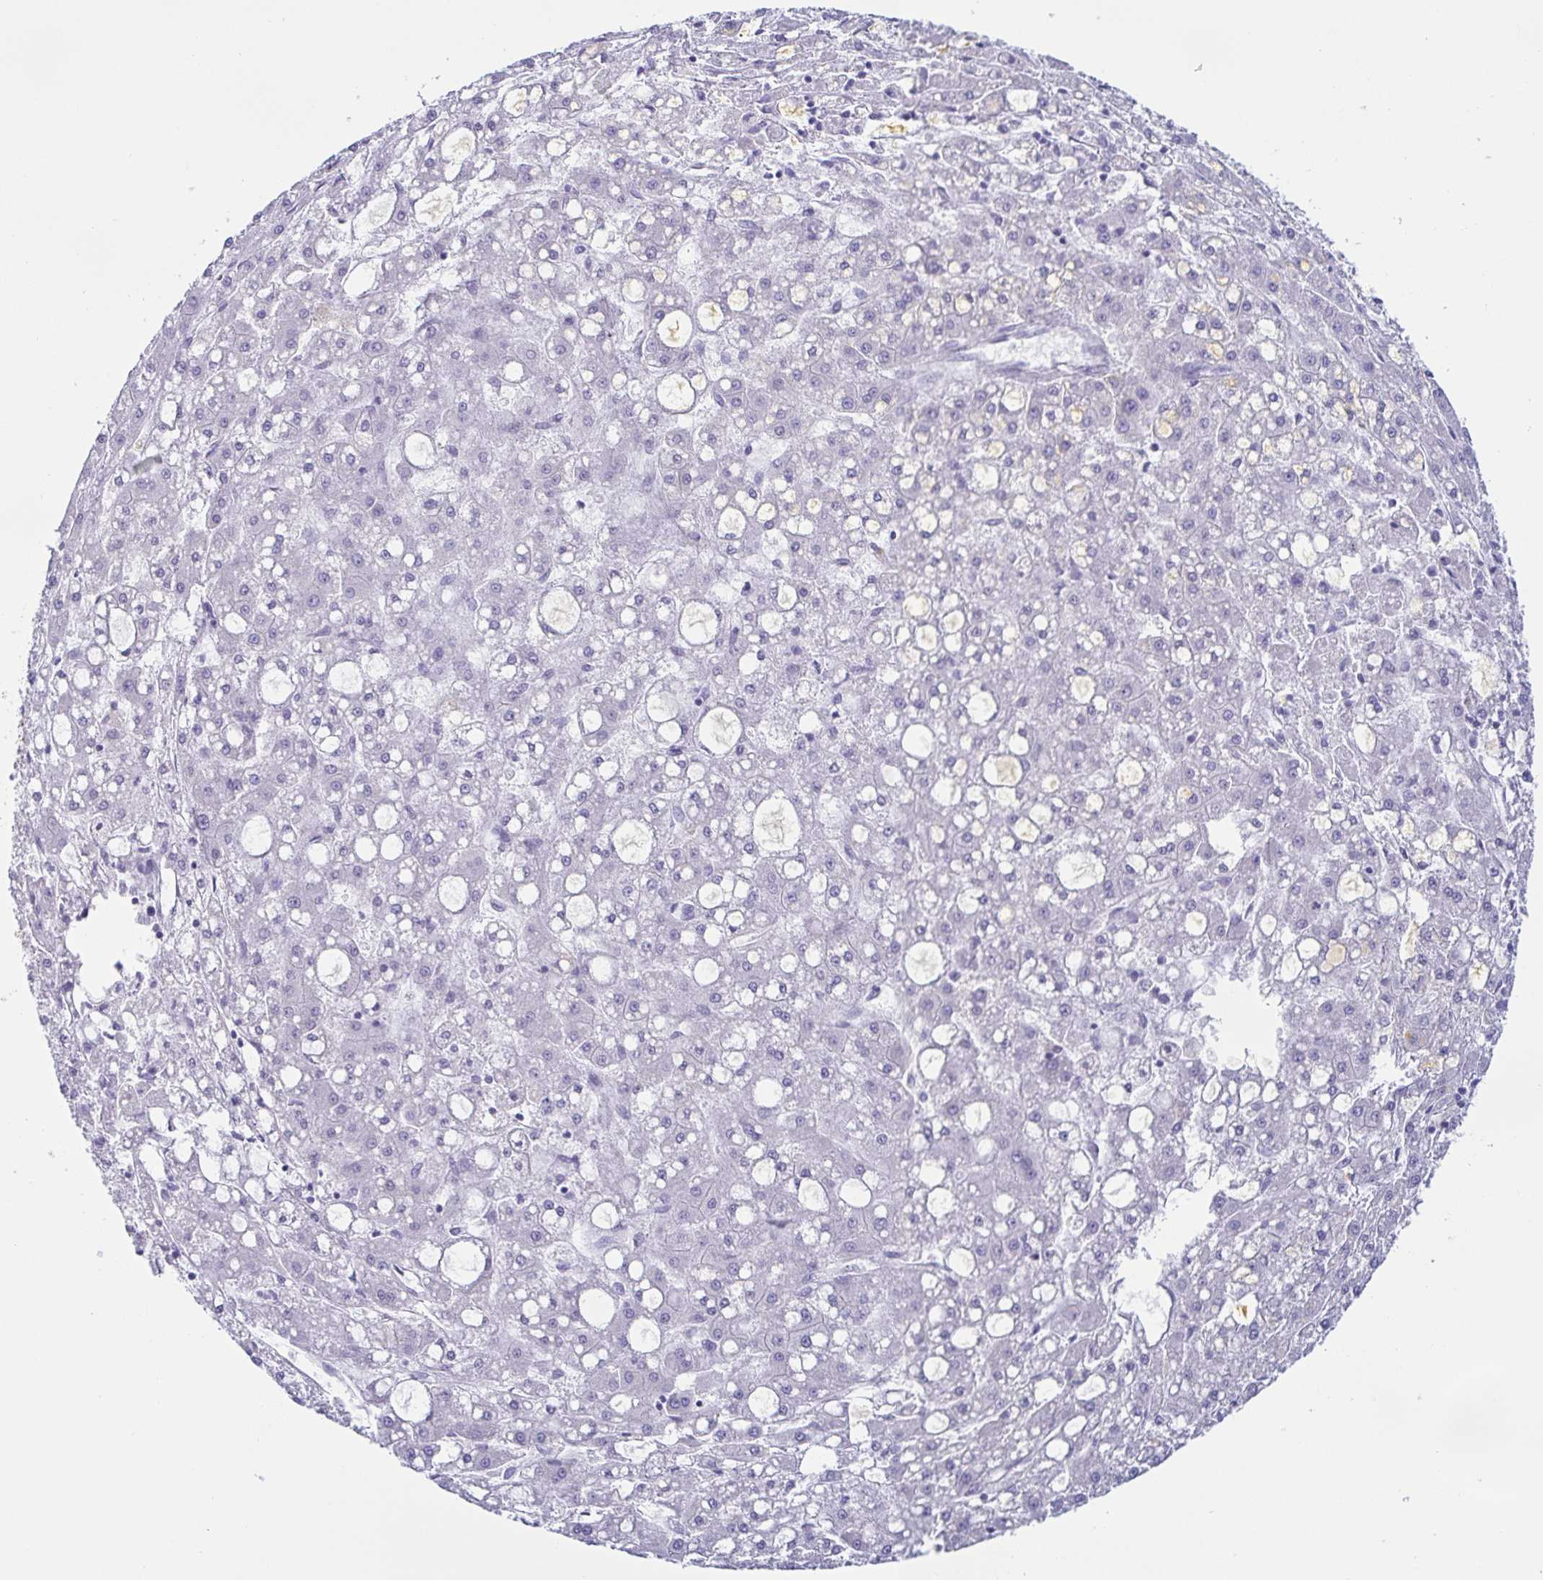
{"staining": {"intensity": "negative", "quantity": "none", "location": "none"}, "tissue": "liver cancer", "cell_type": "Tumor cells", "image_type": "cancer", "snomed": [{"axis": "morphology", "description": "Carcinoma, Hepatocellular, NOS"}, {"axis": "topography", "description": "Liver"}], "caption": "An image of human hepatocellular carcinoma (liver) is negative for staining in tumor cells.", "gene": "LDLRAD1", "patient": {"sex": "male", "age": 67}}